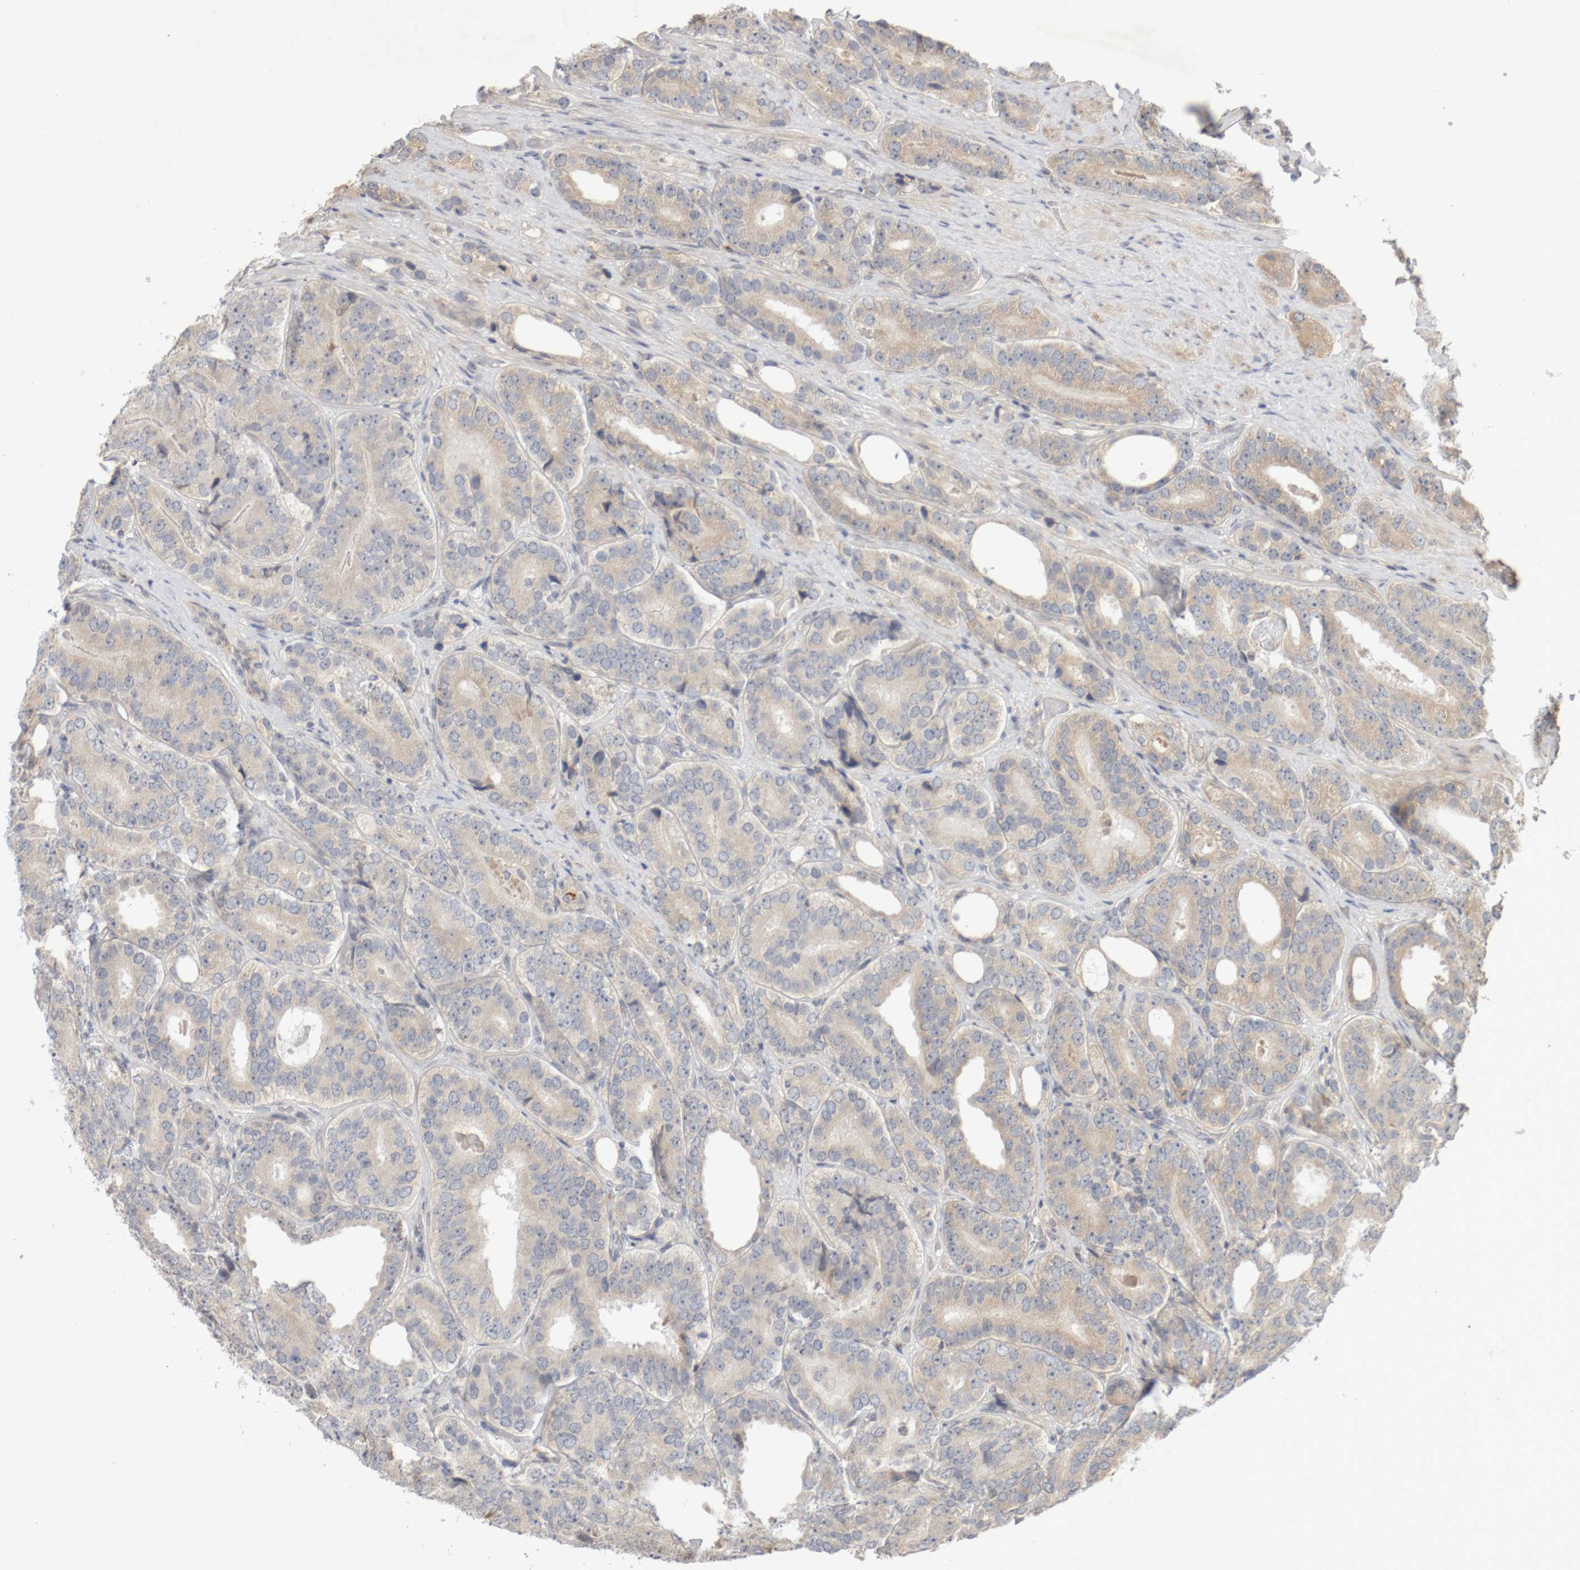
{"staining": {"intensity": "weak", "quantity": "25%-75%", "location": "cytoplasmic/membranous"}, "tissue": "prostate cancer", "cell_type": "Tumor cells", "image_type": "cancer", "snomed": [{"axis": "morphology", "description": "Adenocarcinoma, High grade"}, {"axis": "topography", "description": "Prostate"}], "caption": "Prostate cancer (high-grade adenocarcinoma) tissue reveals weak cytoplasmic/membranous staining in approximately 25%-75% of tumor cells (DAB = brown stain, brightfield microscopy at high magnification).", "gene": "DPH7", "patient": {"sex": "male", "age": 56}}